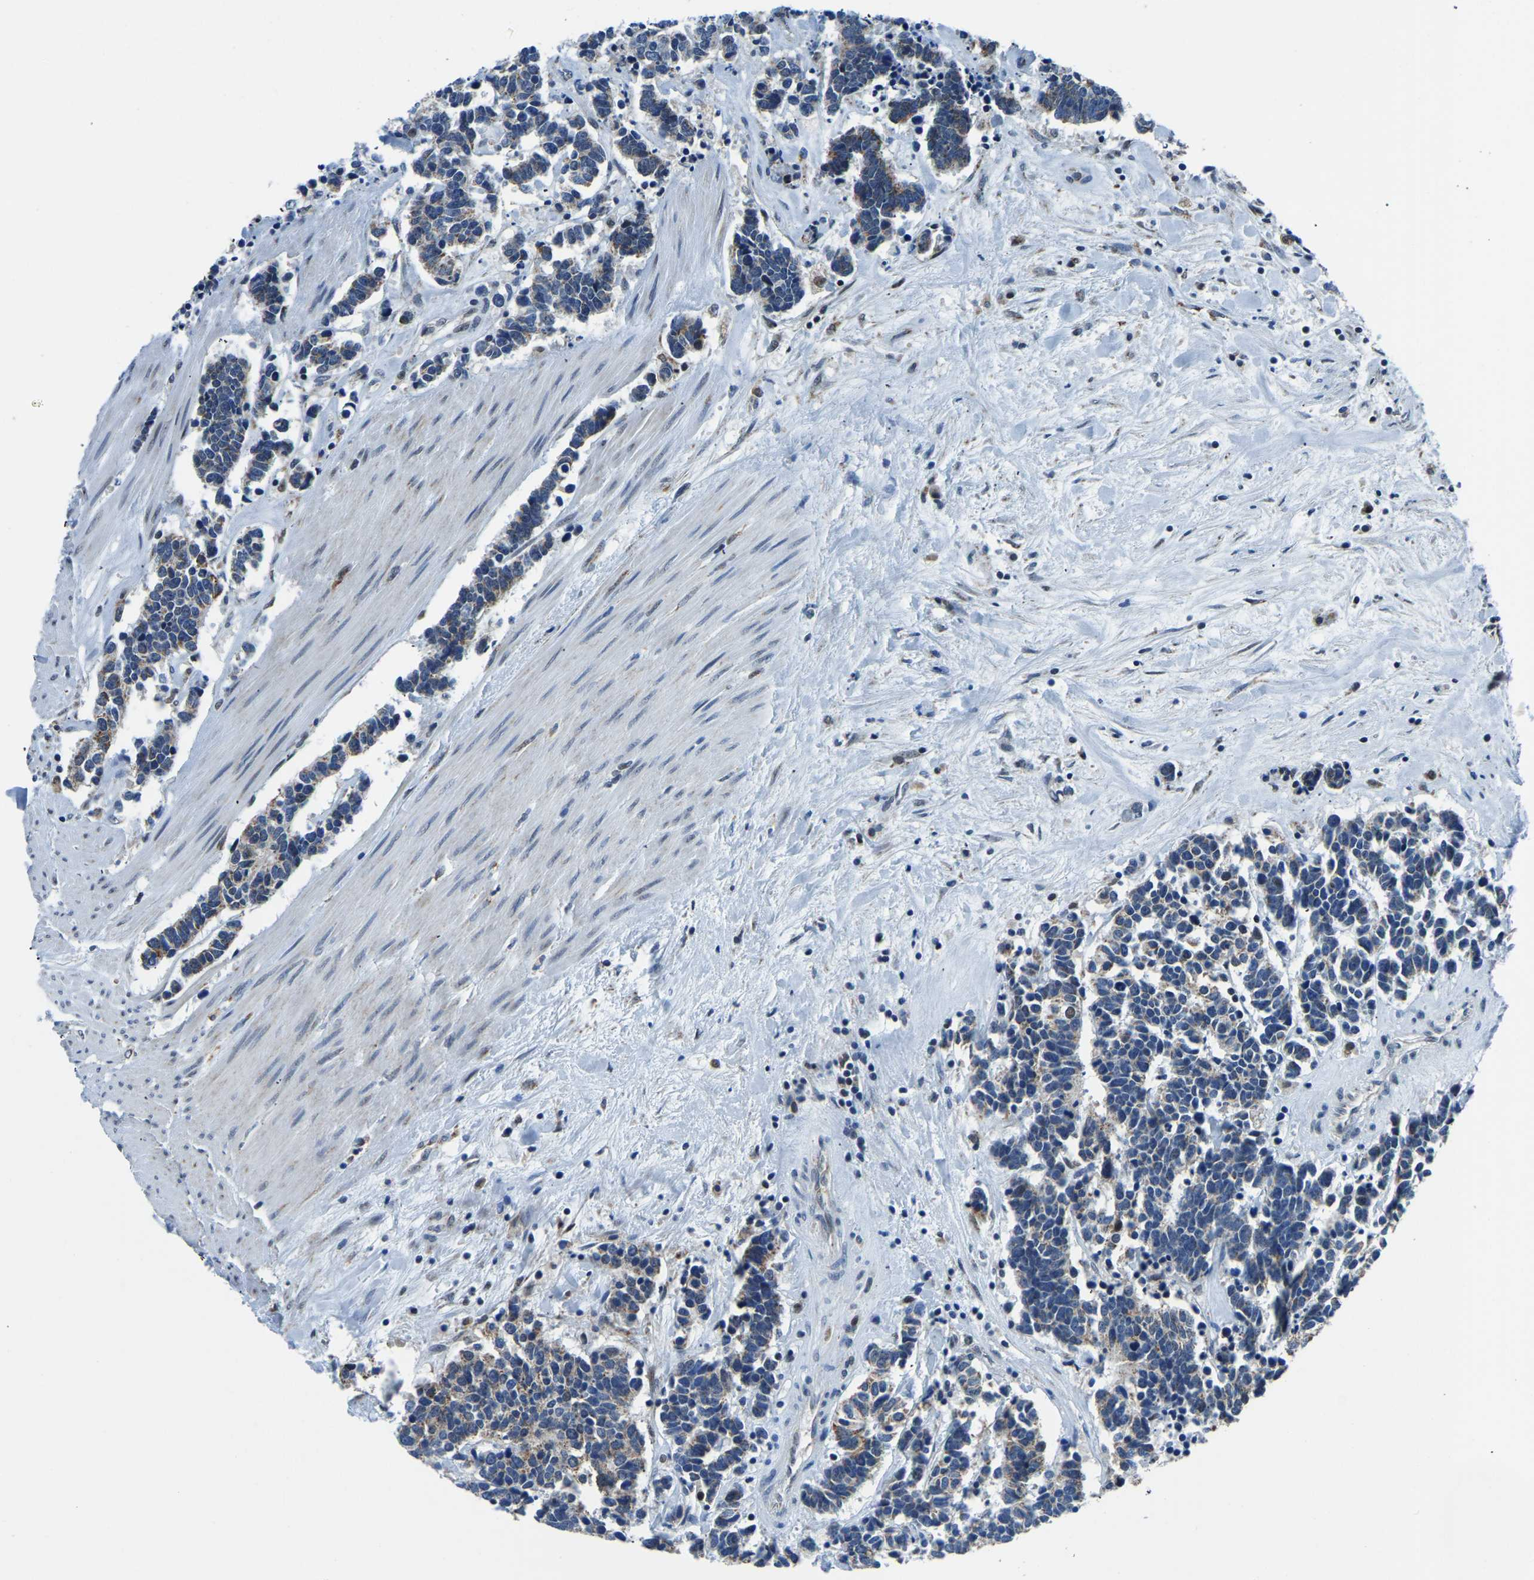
{"staining": {"intensity": "weak", "quantity": ">75%", "location": "cytoplasmic/membranous"}, "tissue": "carcinoid", "cell_type": "Tumor cells", "image_type": "cancer", "snomed": [{"axis": "morphology", "description": "Carcinoma, NOS"}, {"axis": "morphology", "description": "Carcinoid, malignant, NOS"}, {"axis": "topography", "description": "Urinary bladder"}], "caption": "Protein staining reveals weak cytoplasmic/membranous positivity in about >75% of tumor cells in carcinoid.", "gene": "BNIP3L", "patient": {"sex": "male", "age": 57}}